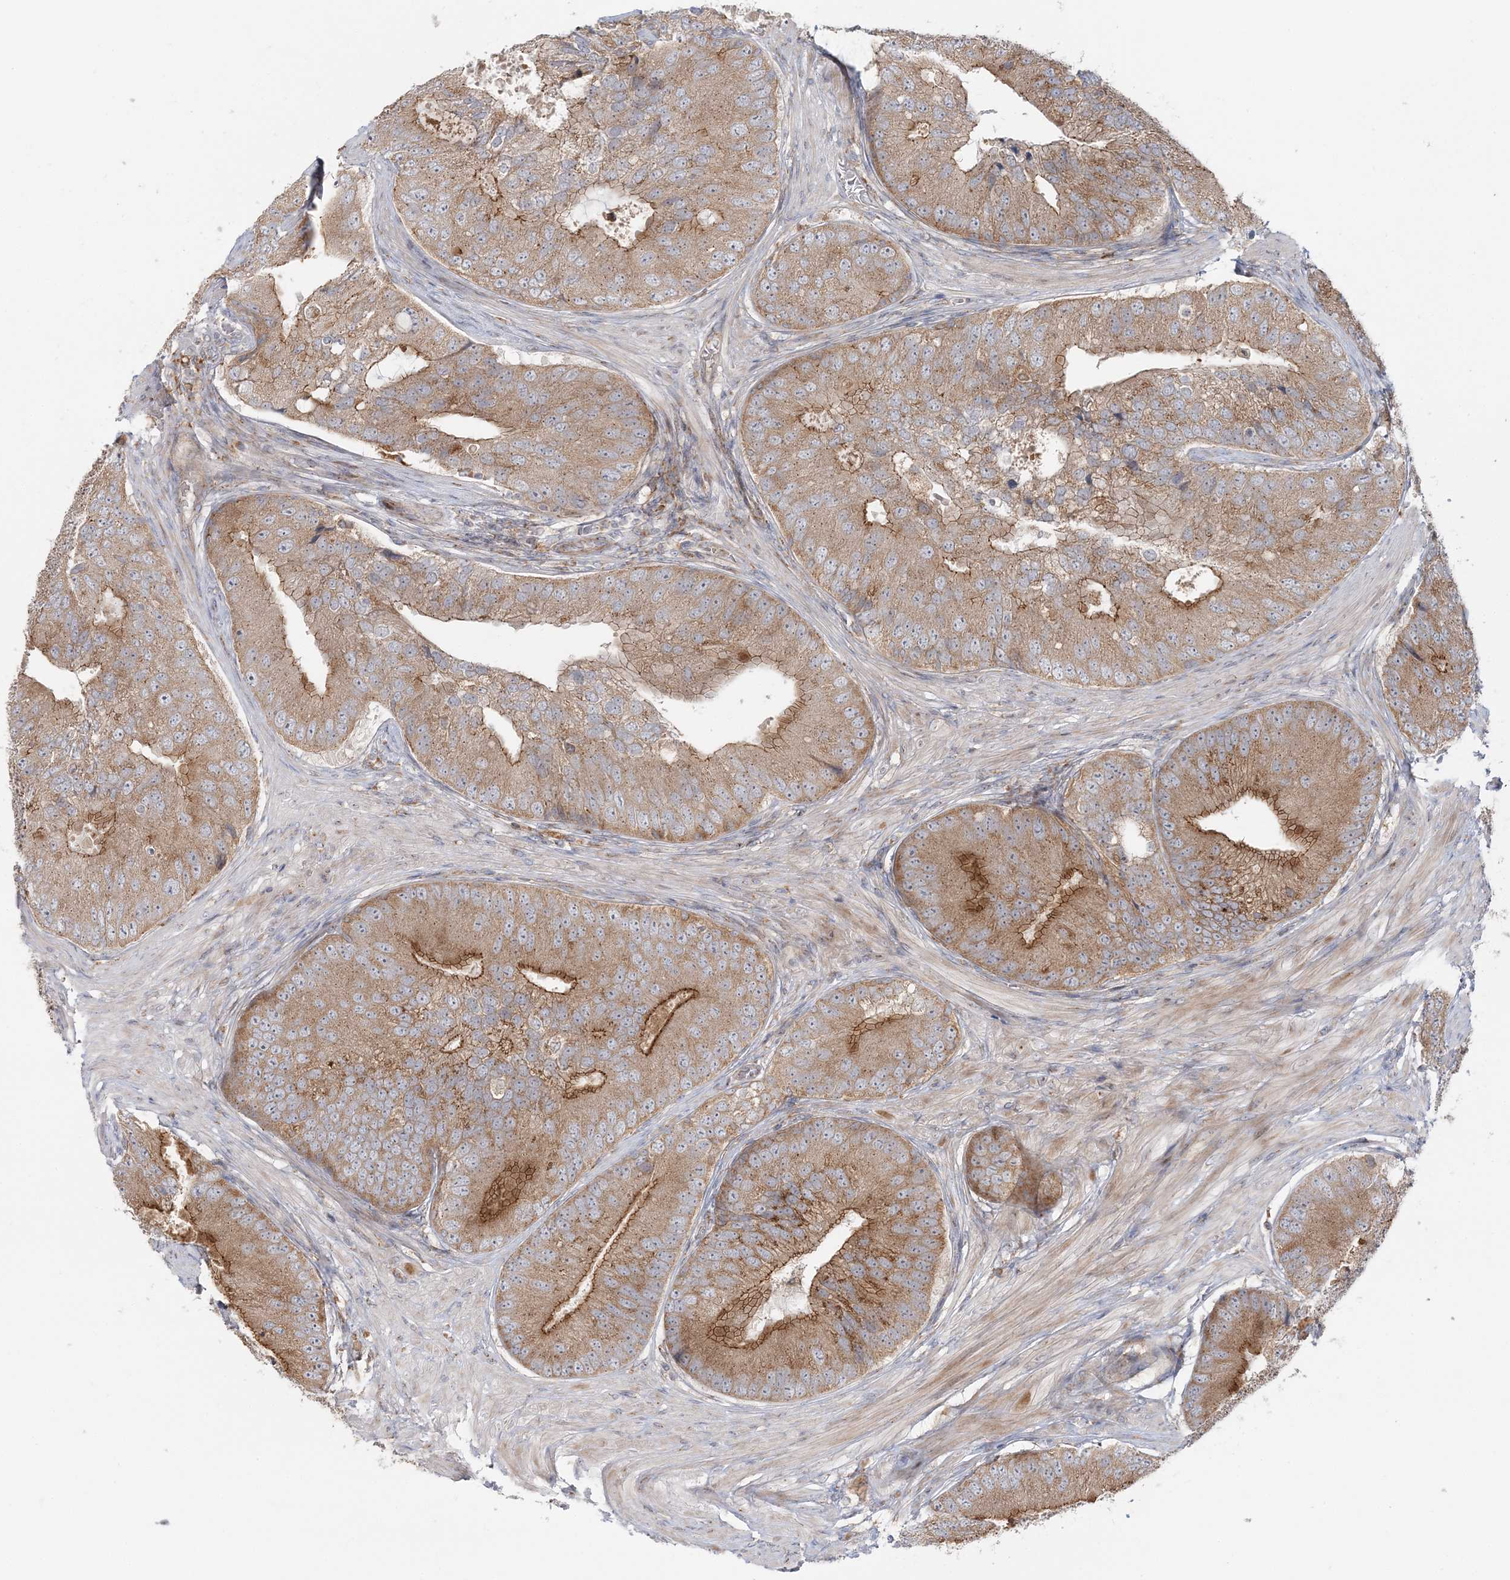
{"staining": {"intensity": "moderate", "quantity": ">75%", "location": "cytoplasmic/membranous"}, "tissue": "prostate cancer", "cell_type": "Tumor cells", "image_type": "cancer", "snomed": [{"axis": "morphology", "description": "Adenocarcinoma, High grade"}, {"axis": "topography", "description": "Prostate"}], "caption": "Immunohistochemical staining of prostate cancer displays moderate cytoplasmic/membranous protein expression in approximately >75% of tumor cells.", "gene": "ABCC3", "patient": {"sex": "male", "age": 70}}